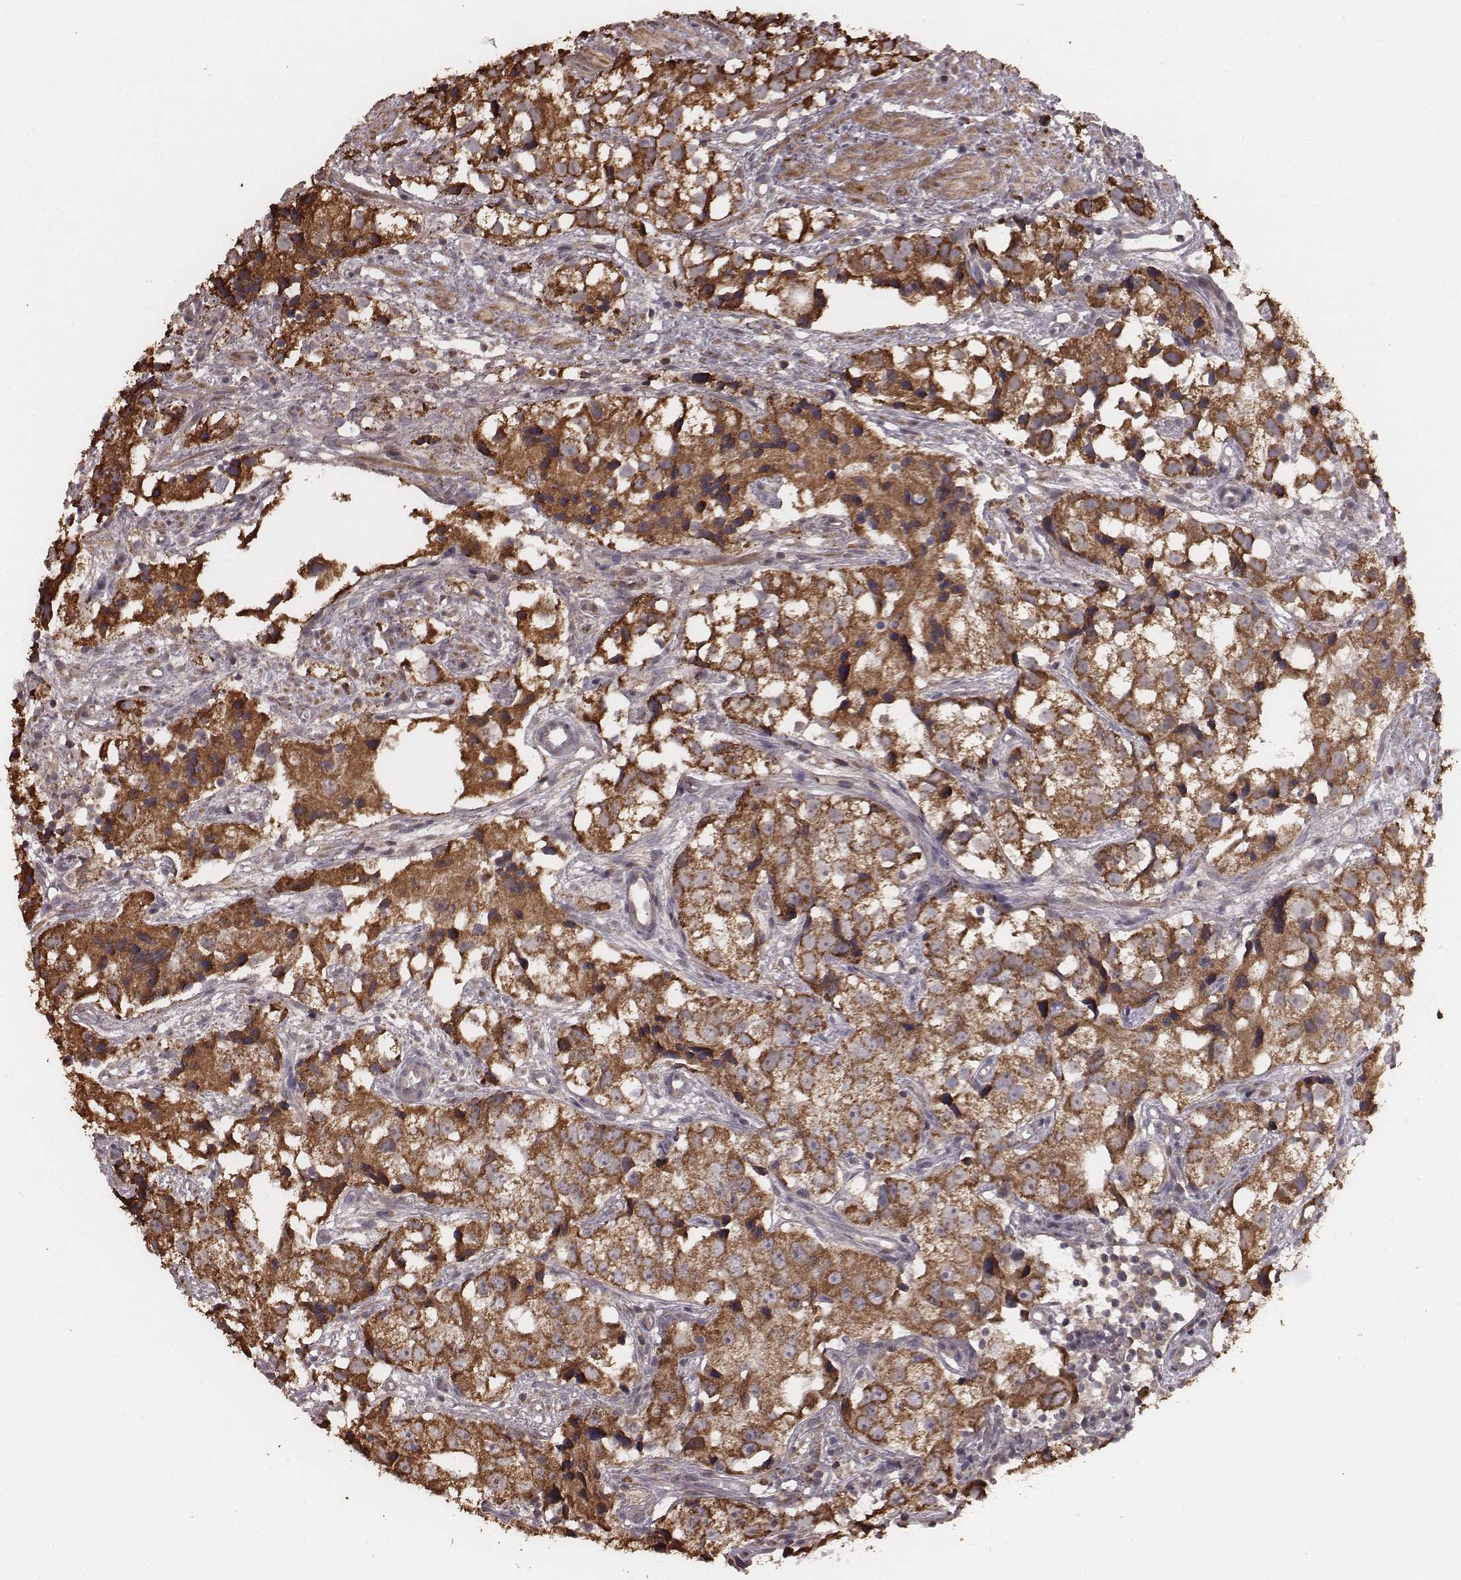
{"staining": {"intensity": "strong", "quantity": ">75%", "location": "cytoplasmic/membranous"}, "tissue": "prostate cancer", "cell_type": "Tumor cells", "image_type": "cancer", "snomed": [{"axis": "morphology", "description": "Adenocarcinoma, High grade"}, {"axis": "topography", "description": "Prostate"}], "caption": "Adenocarcinoma (high-grade) (prostate) stained with DAB (3,3'-diaminobenzidine) immunohistochemistry (IHC) exhibits high levels of strong cytoplasmic/membranous staining in about >75% of tumor cells.", "gene": "PDCD2L", "patient": {"sex": "male", "age": 68}}